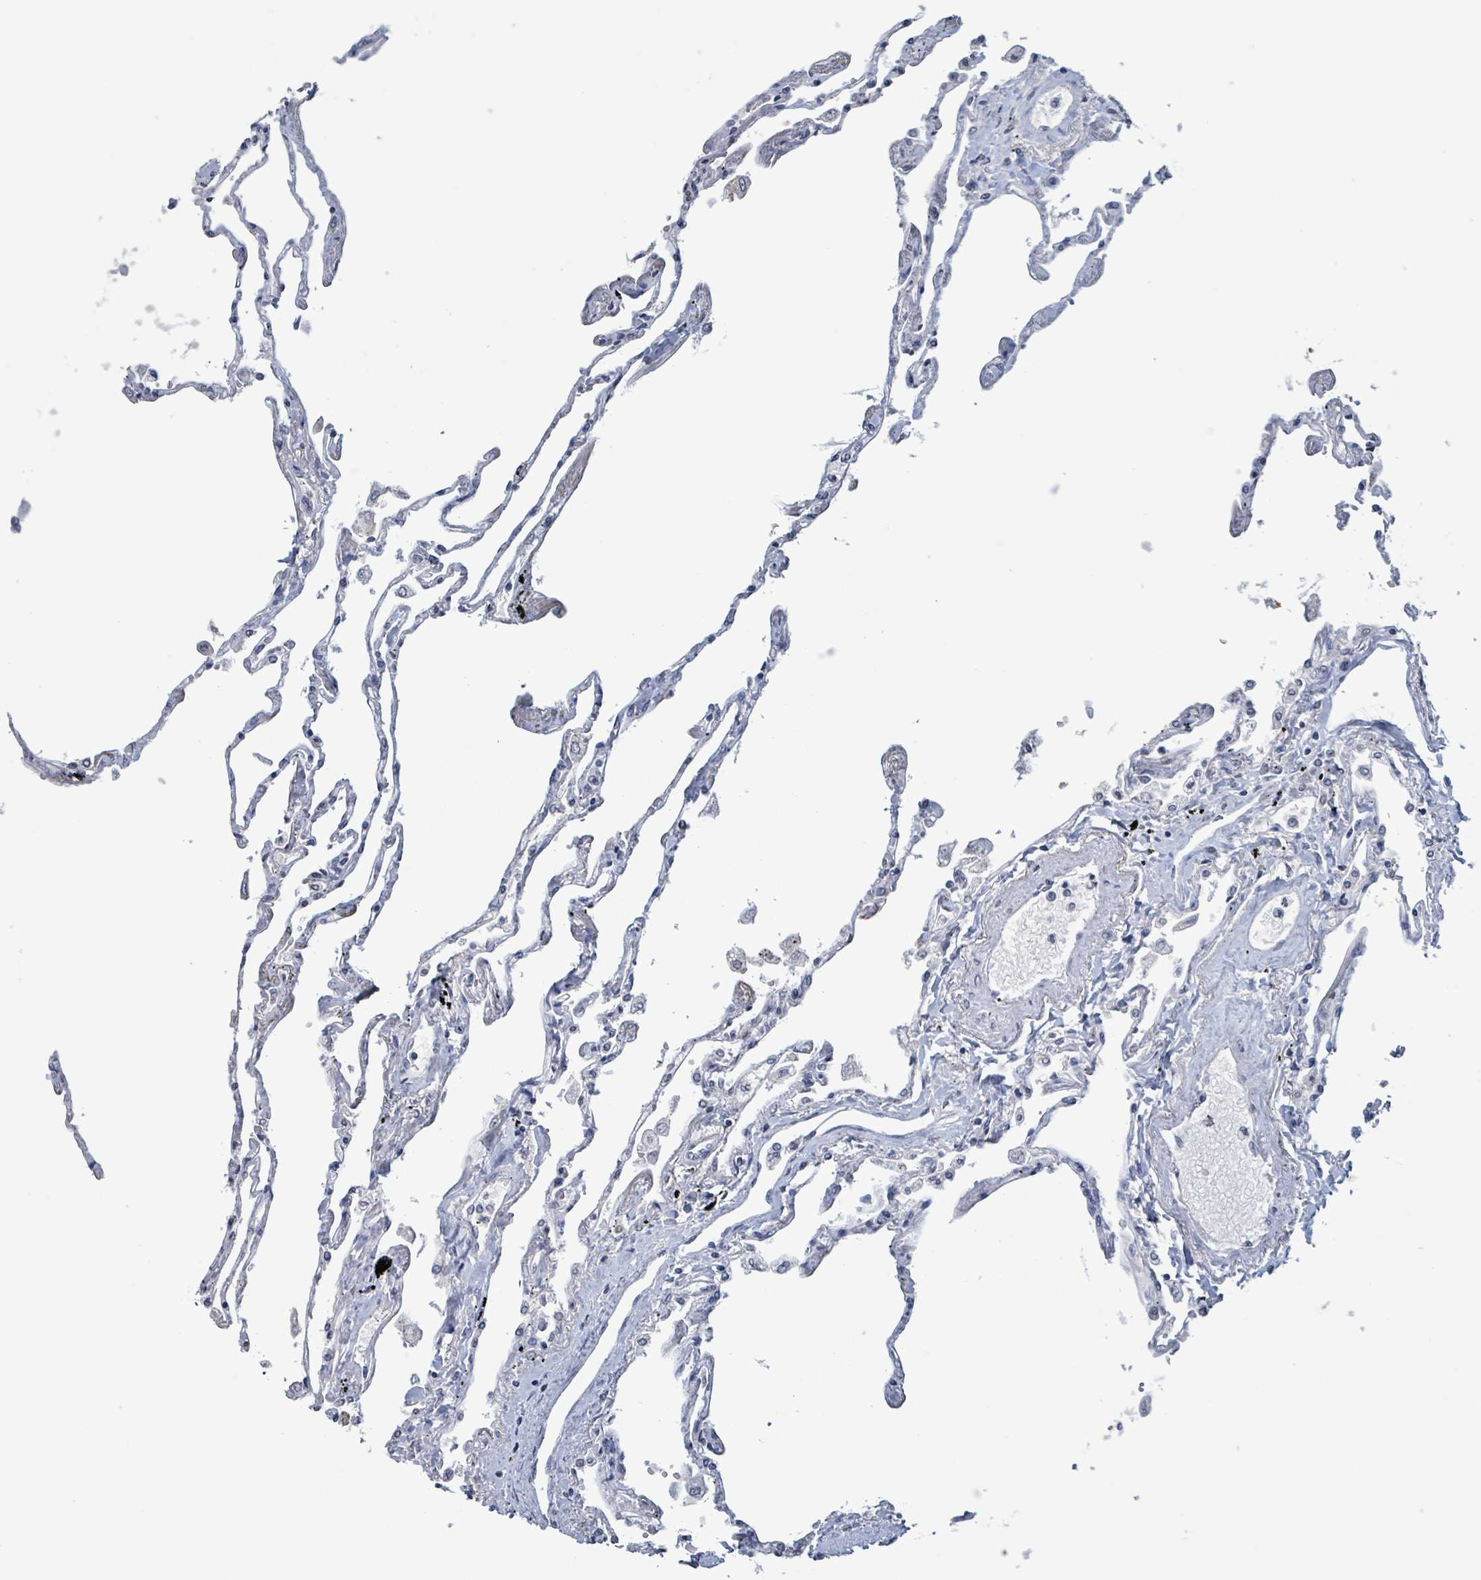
{"staining": {"intensity": "negative", "quantity": "none", "location": "none"}, "tissue": "lung", "cell_type": "Alveolar cells", "image_type": "normal", "snomed": [{"axis": "morphology", "description": "Normal tissue, NOS"}, {"axis": "topography", "description": "Lung"}], "caption": "Immunohistochemistry (IHC) photomicrograph of unremarkable lung stained for a protein (brown), which exhibits no expression in alveolar cells.", "gene": "CA9", "patient": {"sex": "female", "age": 67}}